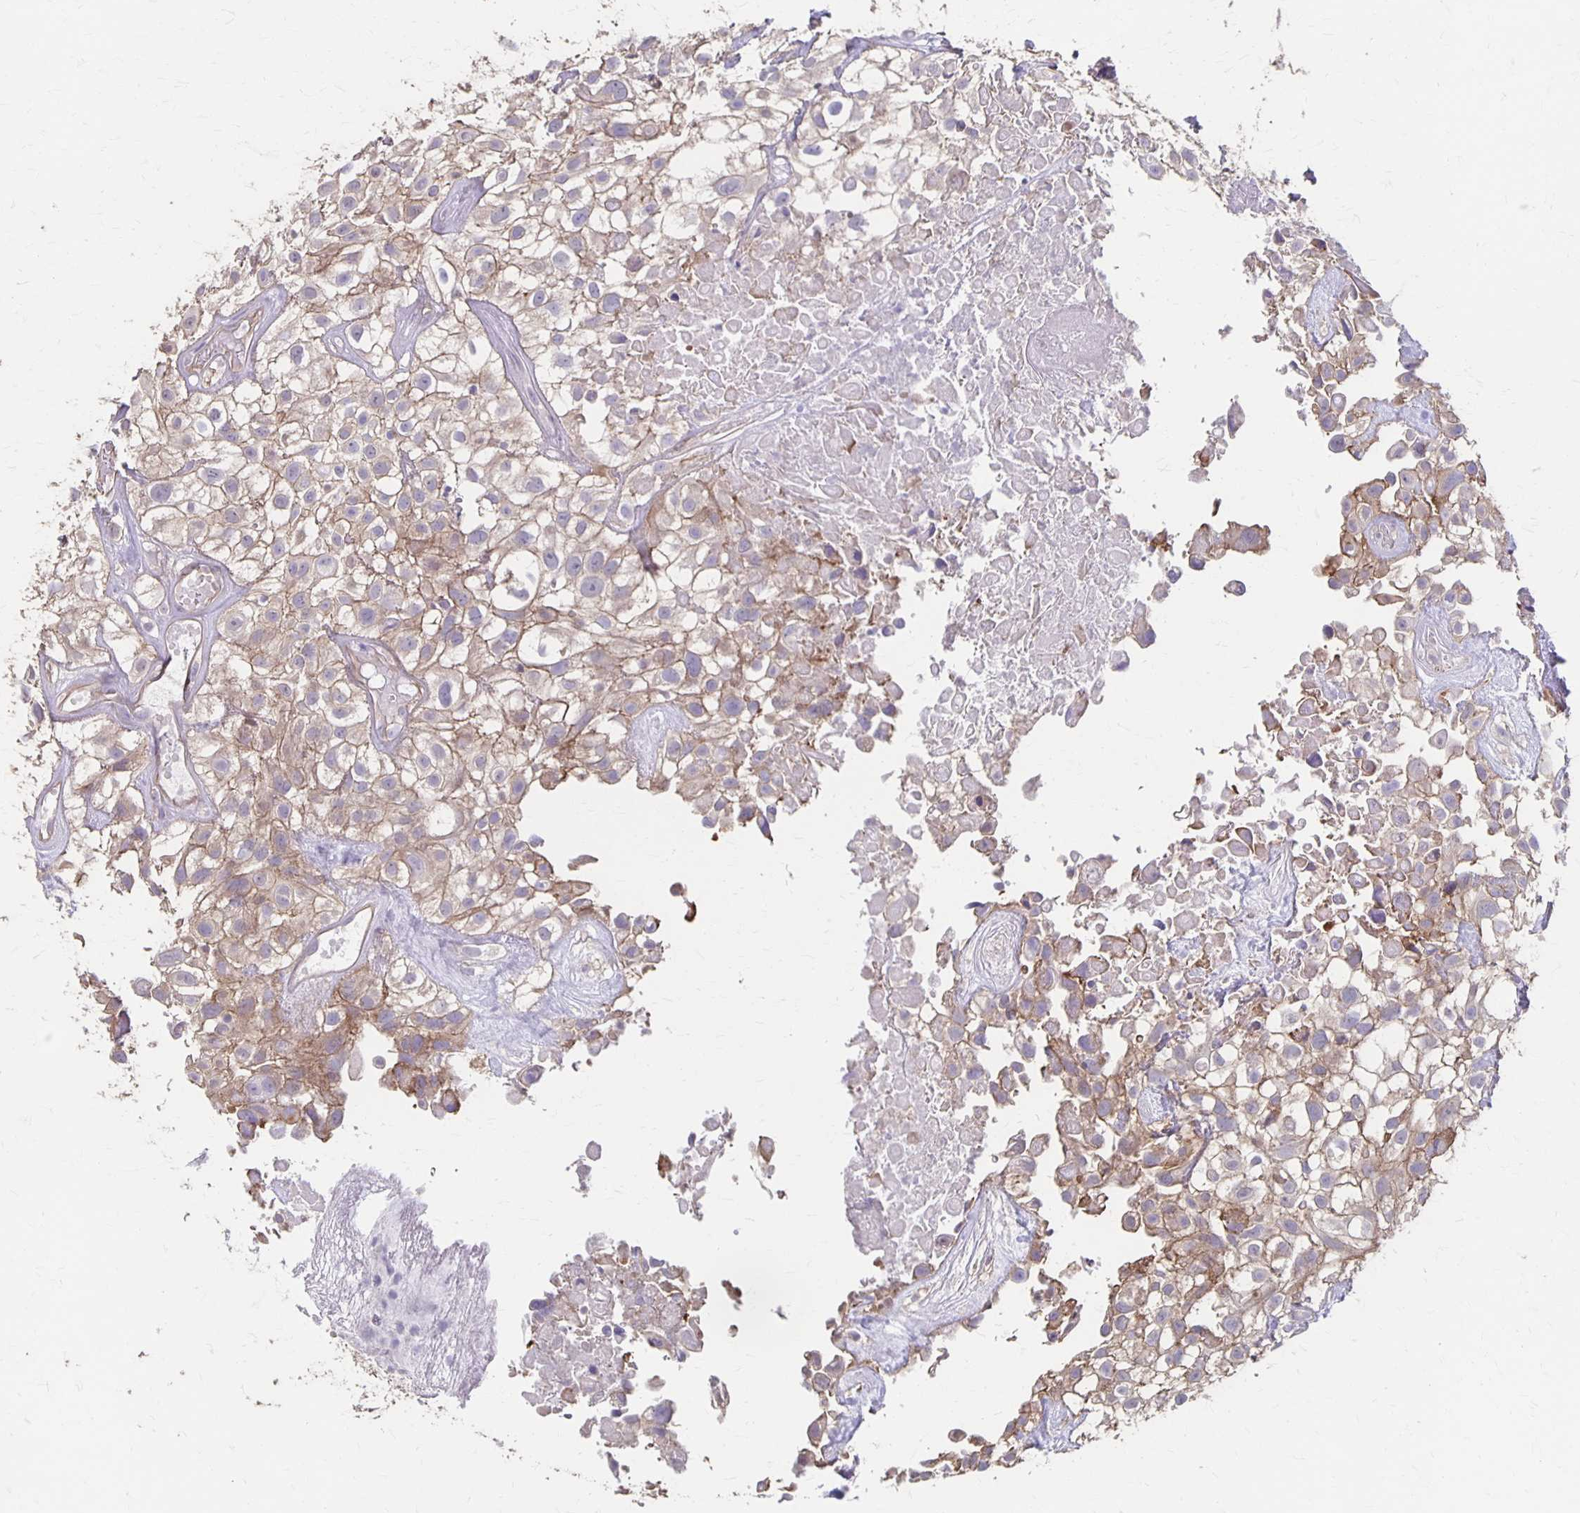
{"staining": {"intensity": "weak", "quantity": ">75%", "location": "cytoplasmic/membranous"}, "tissue": "urothelial cancer", "cell_type": "Tumor cells", "image_type": "cancer", "snomed": [{"axis": "morphology", "description": "Urothelial carcinoma, High grade"}, {"axis": "topography", "description": "Urinary bladder"}], "caption": "A micrograph of human urothelial cancer stained for a protein shows weak cytoplasmic/membranous brown staining in tumor cells.", "gene": "PPP1R3E", "patient": {"sex": "male", "age": 56}}